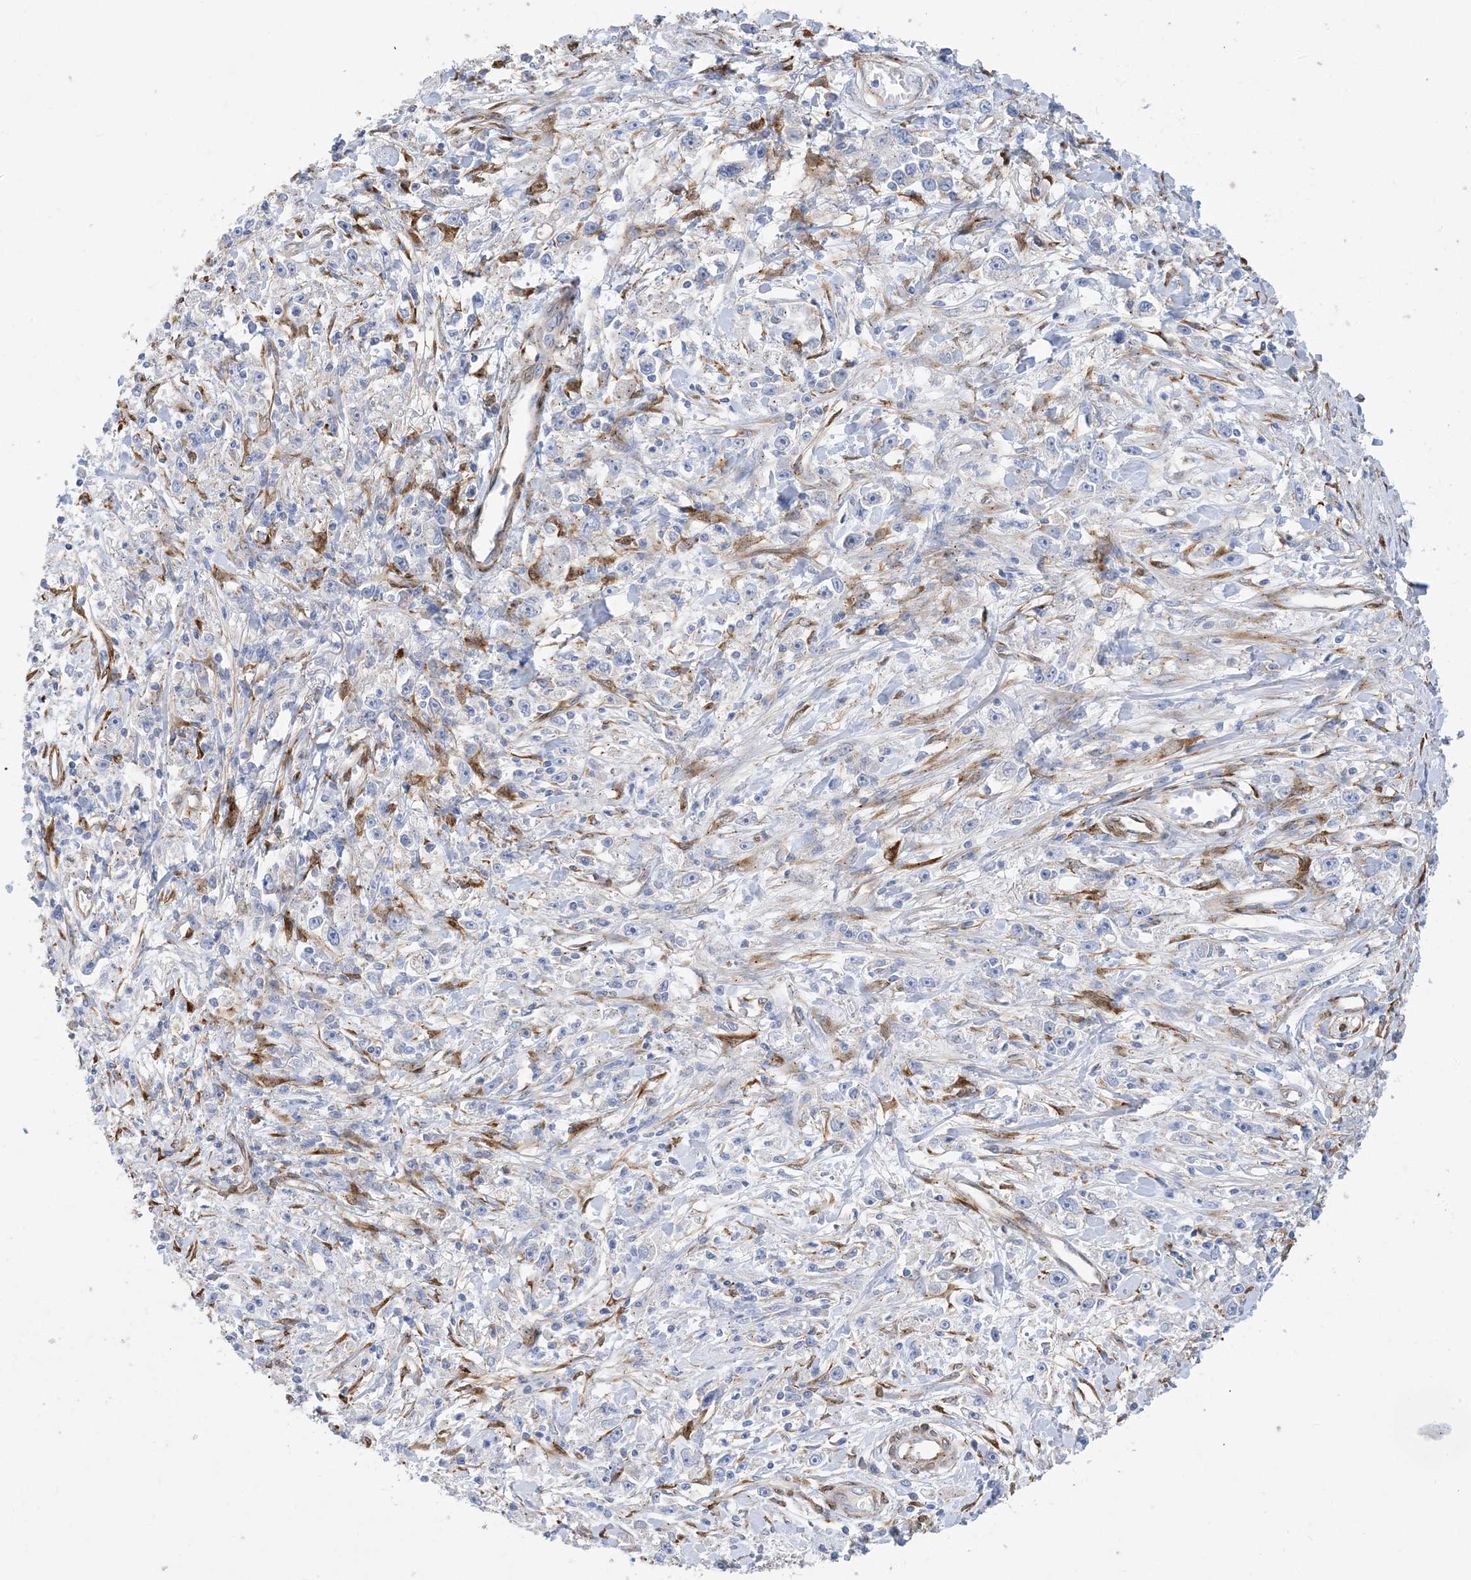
{"staining": {"intensity": "negative", "quantity": "none", "location": "none"}, "tissue": "stomach cancer", "cell_type": "Tumor cells", "image_type": "cancer", "snomed": [{"axis": "morphology", "description": "Adenocarcinoma, NOS"}, {"axis": "topography", "description": "Stomach"}], "caption": "DAB immunohistochemical staining of human adenocarcinoma (stomach) exhibits no significant expression in tumor cells.", "gene": "RBMS3", "patient": {"sex": "female", "age": 59}}